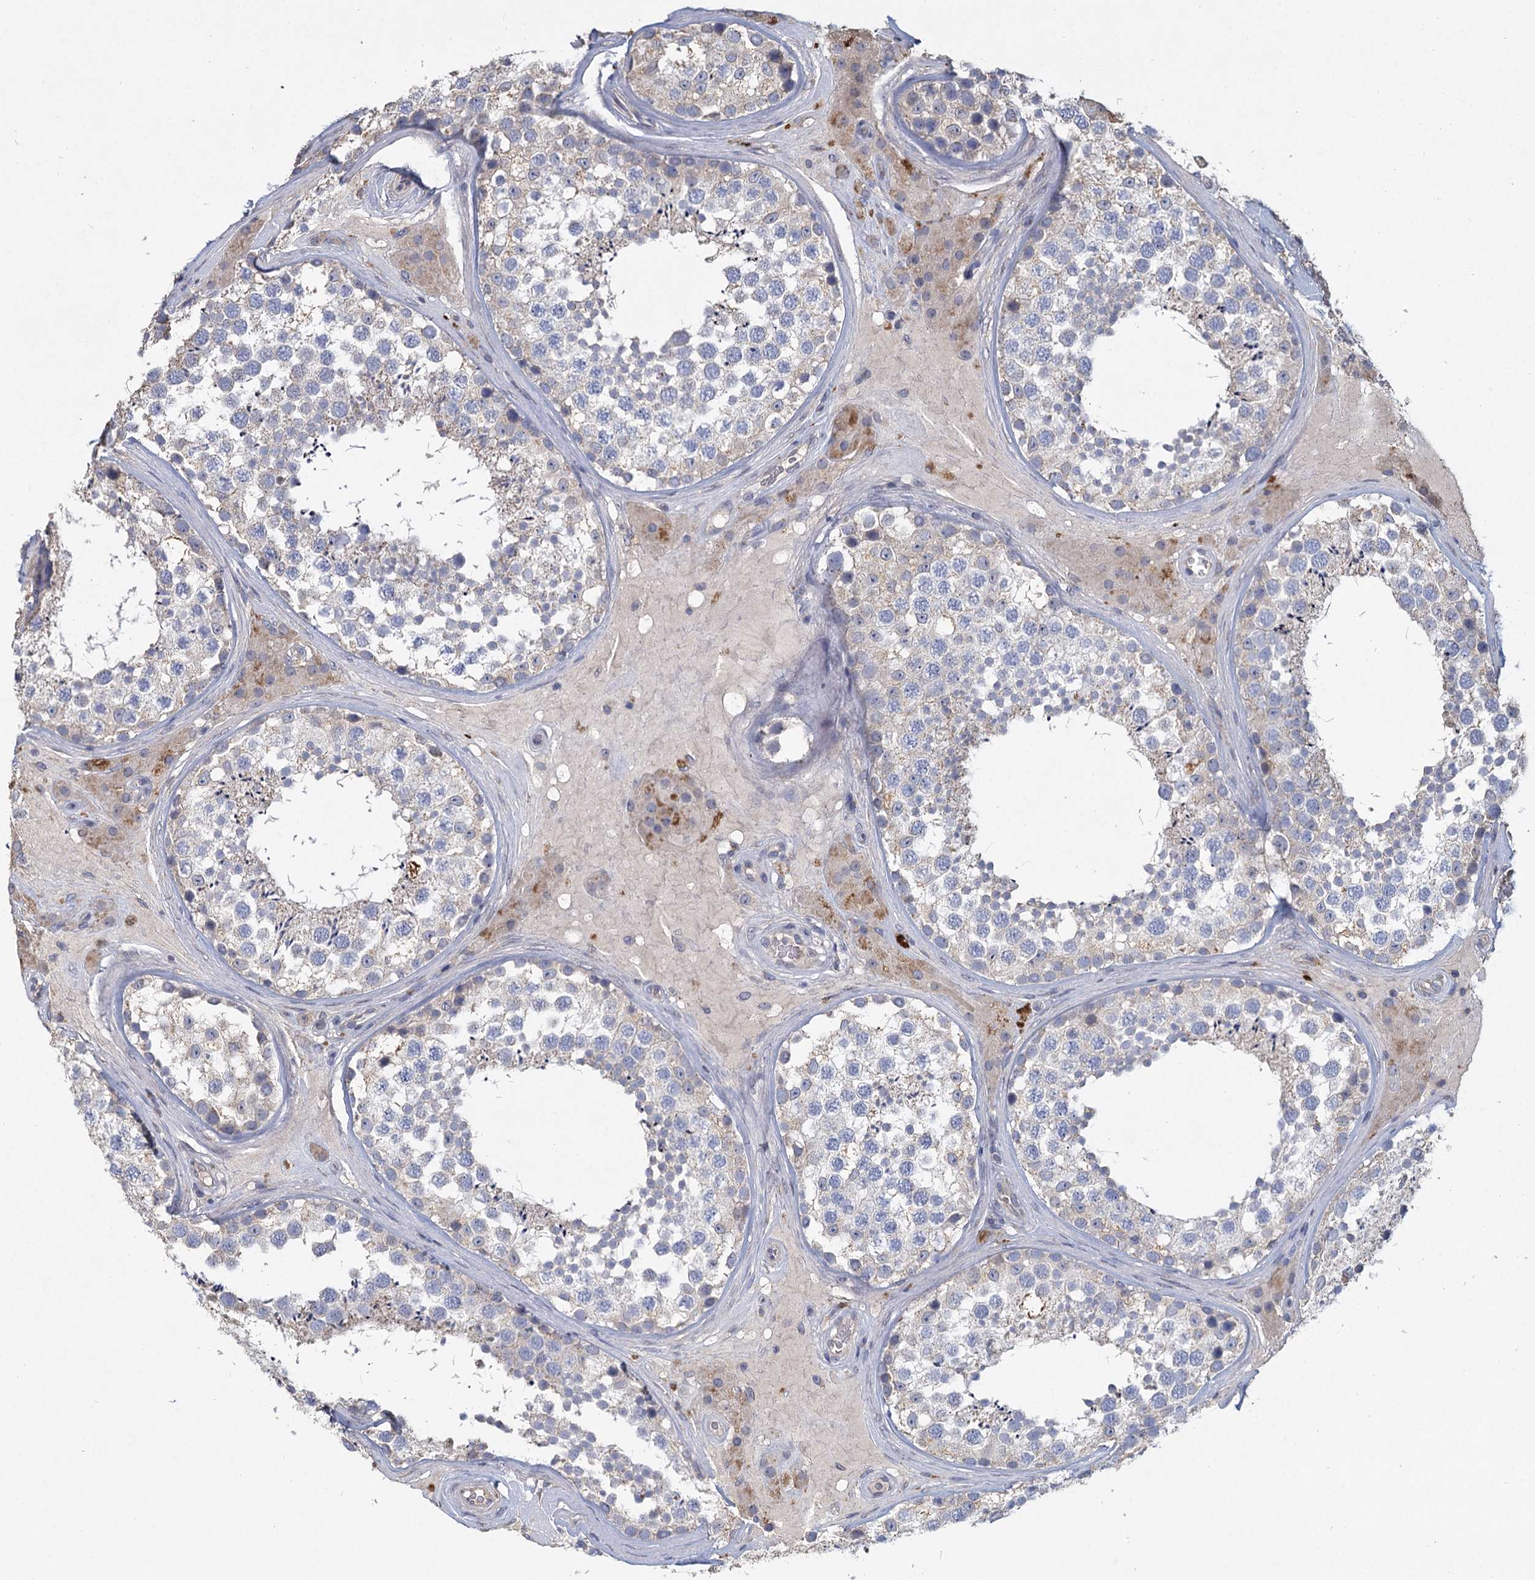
{"staining": {"intensity": "weak", "quantity": "25%-75%", "location": "cytoplasmic/membranous"}, "tissue": "testis", "cell_type": "Cells in seminiferous ducts", "image_type": "normal", "snomed": [{"axis": "morphology", "description": "Normal tissue, NOS"}, {"axis": "topography", "description": "Testis"}], "caption": "A high-resolution micrograph shows IHC staining of benign testis, which reveals weak cytoplasmic/membranous expression in approximately 25%-75% of cells in seminiferous ducts. The staining was performed using DAB, with brown indicating positive protein expression. Nuclei are stained blue with hematoxylin.", "gene": "HES2", "patient": {"sex": "male", "age": 46}}